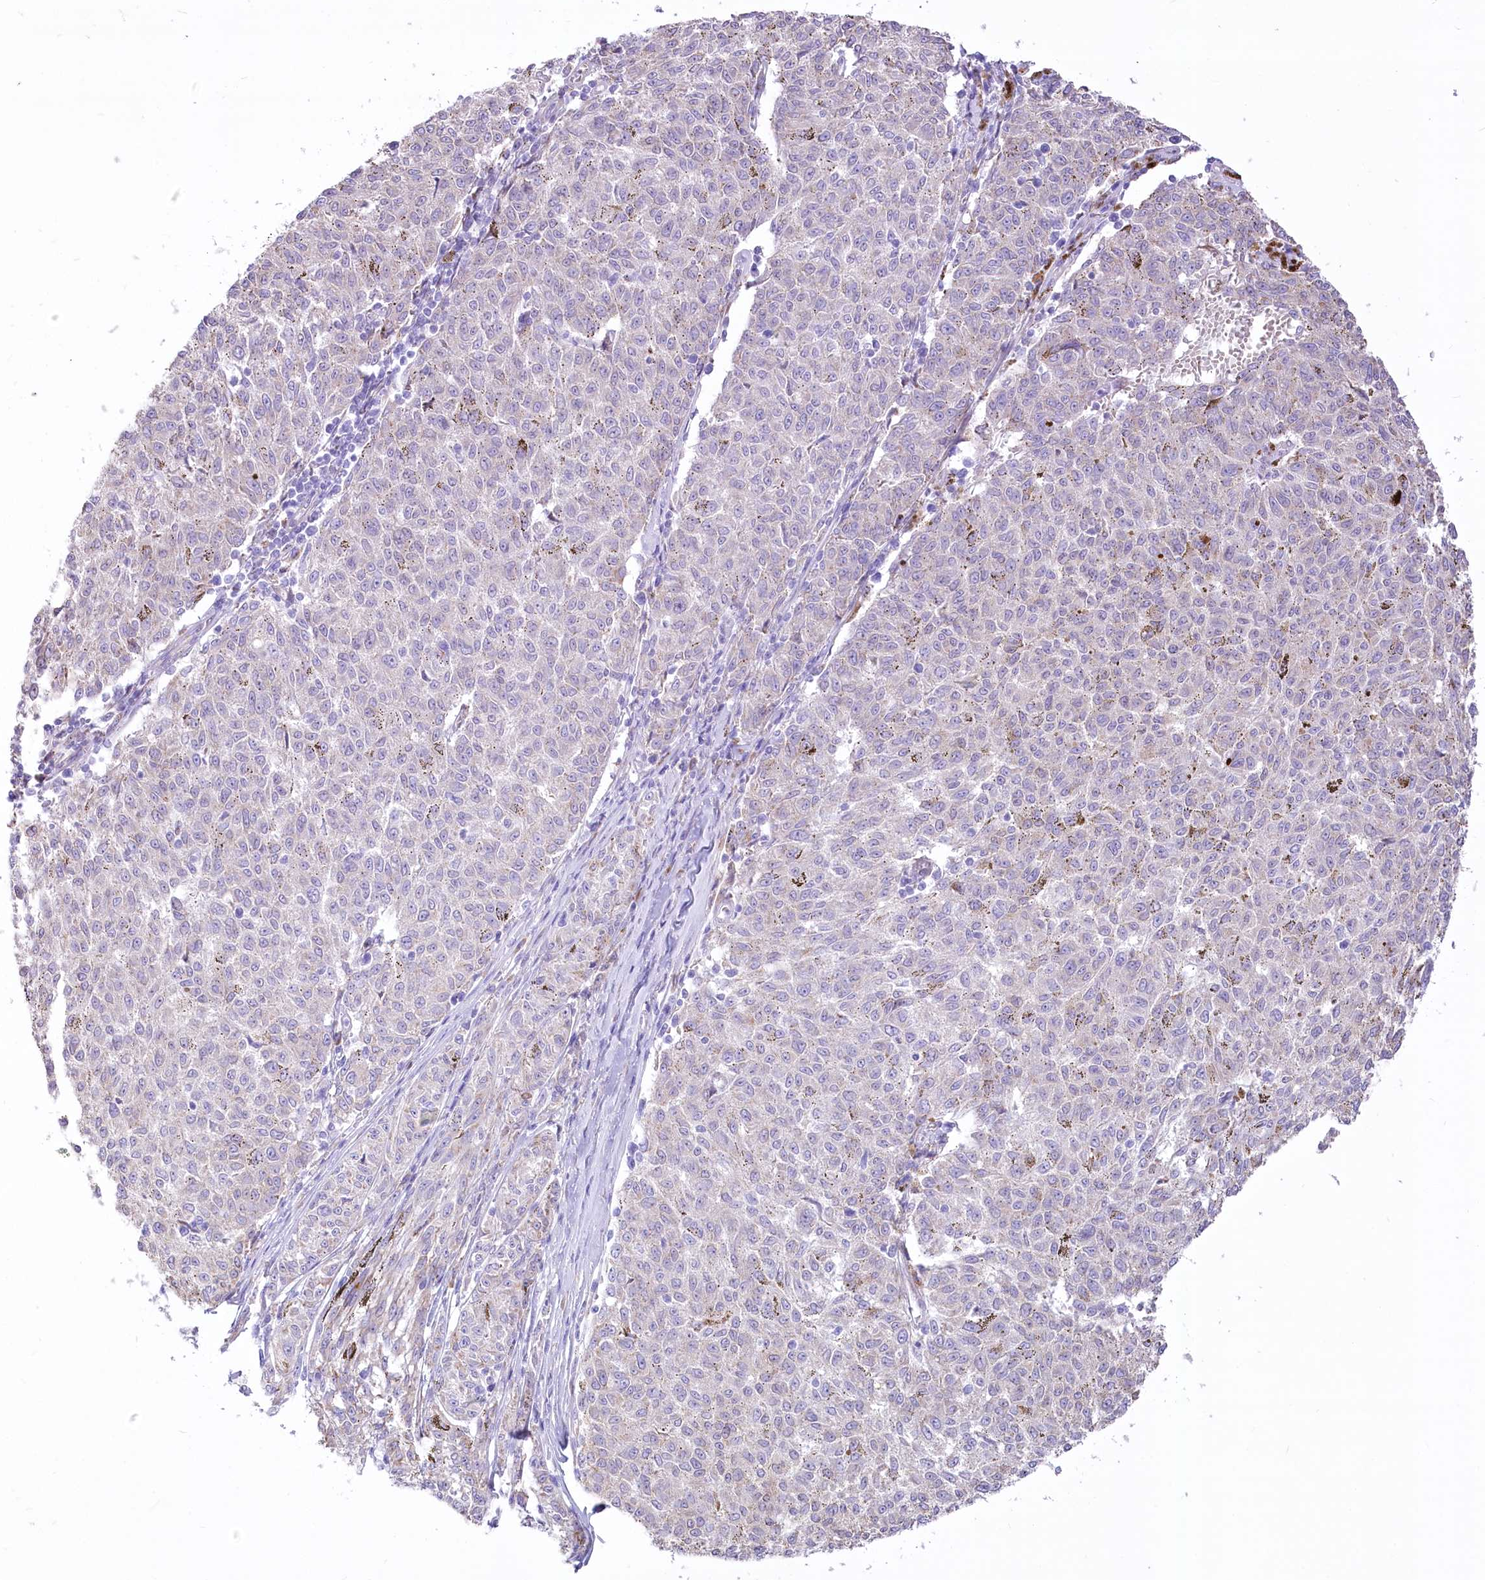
{"staining": {"intensity": "negative", "quantity": "none", "location": "none"}, "tissue": "melanoma", "cell_type": "Tumor cells", "image_type": "cancer", "snomed": [{"axis": "morphology", "description": "Malignant melanoma, NOS"}, {"axis": "topography", "description": "Skin"}], "caption": "An image of melanoma stained for a protein demonstrates no brown staining in tumor cells.", "gene": "STT3B", "patient": {"sex": "female", "age": 72}}